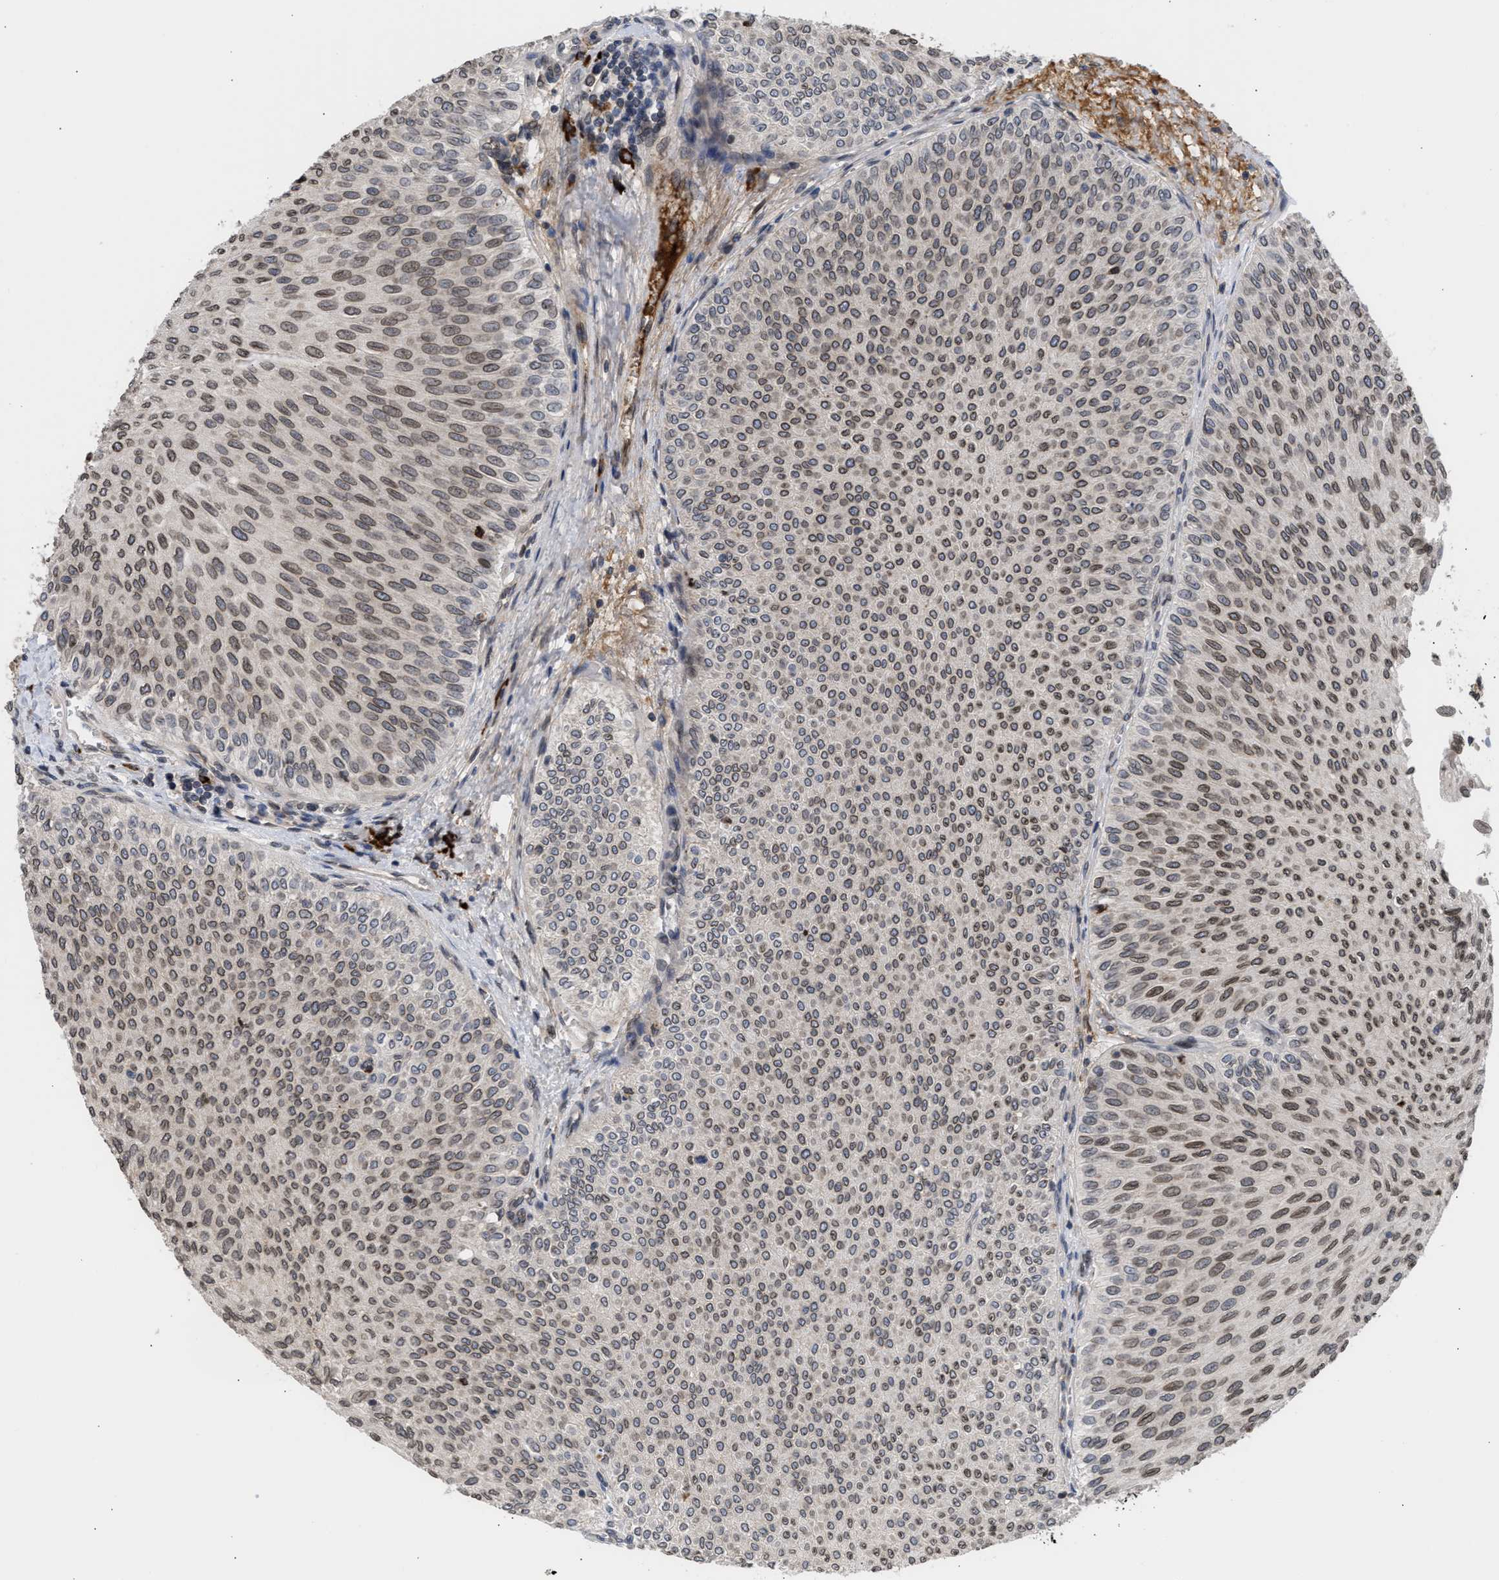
{"staining": {"intensity": "weak", "quantity": ">75%", "location": "nuclear"}, "tissue": "urothelial cancer", "cell_type": "Tumor cells", "image_type": "cancer", "snomed": [{"axis": "morphology", "description": "Urothelial carcinoma, Low grade"}, {"axis": "topography", "description": "Urinary bladder"}], "caption": "Urothelial cancer stained with a brown dye displays weak nuclear positive positivity in approximately >75% of tumor cells.", "gene": "NUP62", "patient": {"sex": "male", "age": 78}}